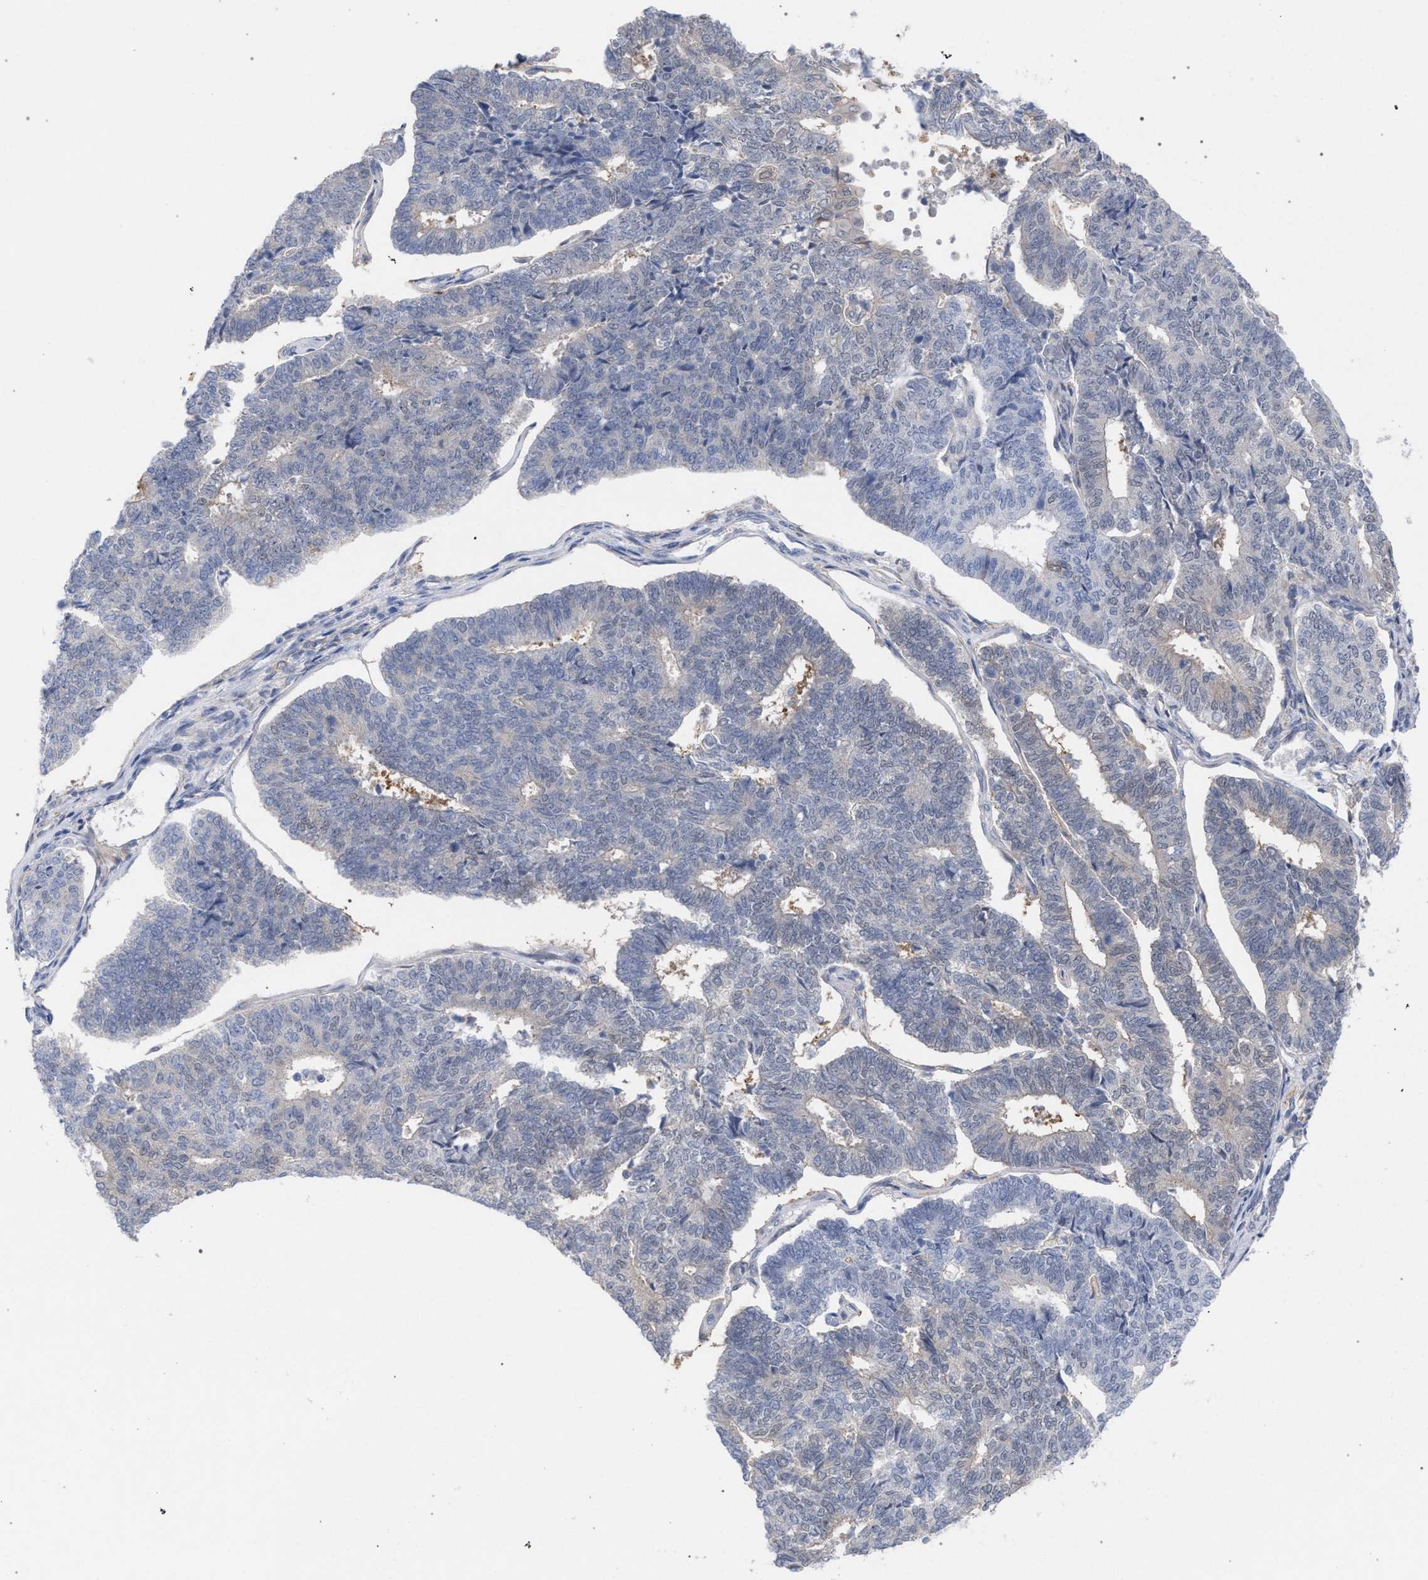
{"staining": {"intensity": "negative", "quantity": "none", "location": "none"}, "tissue": "endometrial cancer", "cell_type": "Tumor cells", "image_type": "cancer", "snomed": [{"axis": "morphology", "description": "Adenocarcinoma, NOS"}, {"axis": "topography", "description": "Endometrium"}], "caption": "The photomicrograph reveals no staining of tumor cells in endometrial cancer (adenocarcinoma). (Stains: DAB (3,3'-diaminobenzidine) immunohistochemistry (IHC) with hematoxylin counter stain, Microscopy: brightfield microscopy at high magnification).", "gene": "FHOD3", "patient": {"sex": "female", "age": 70}}